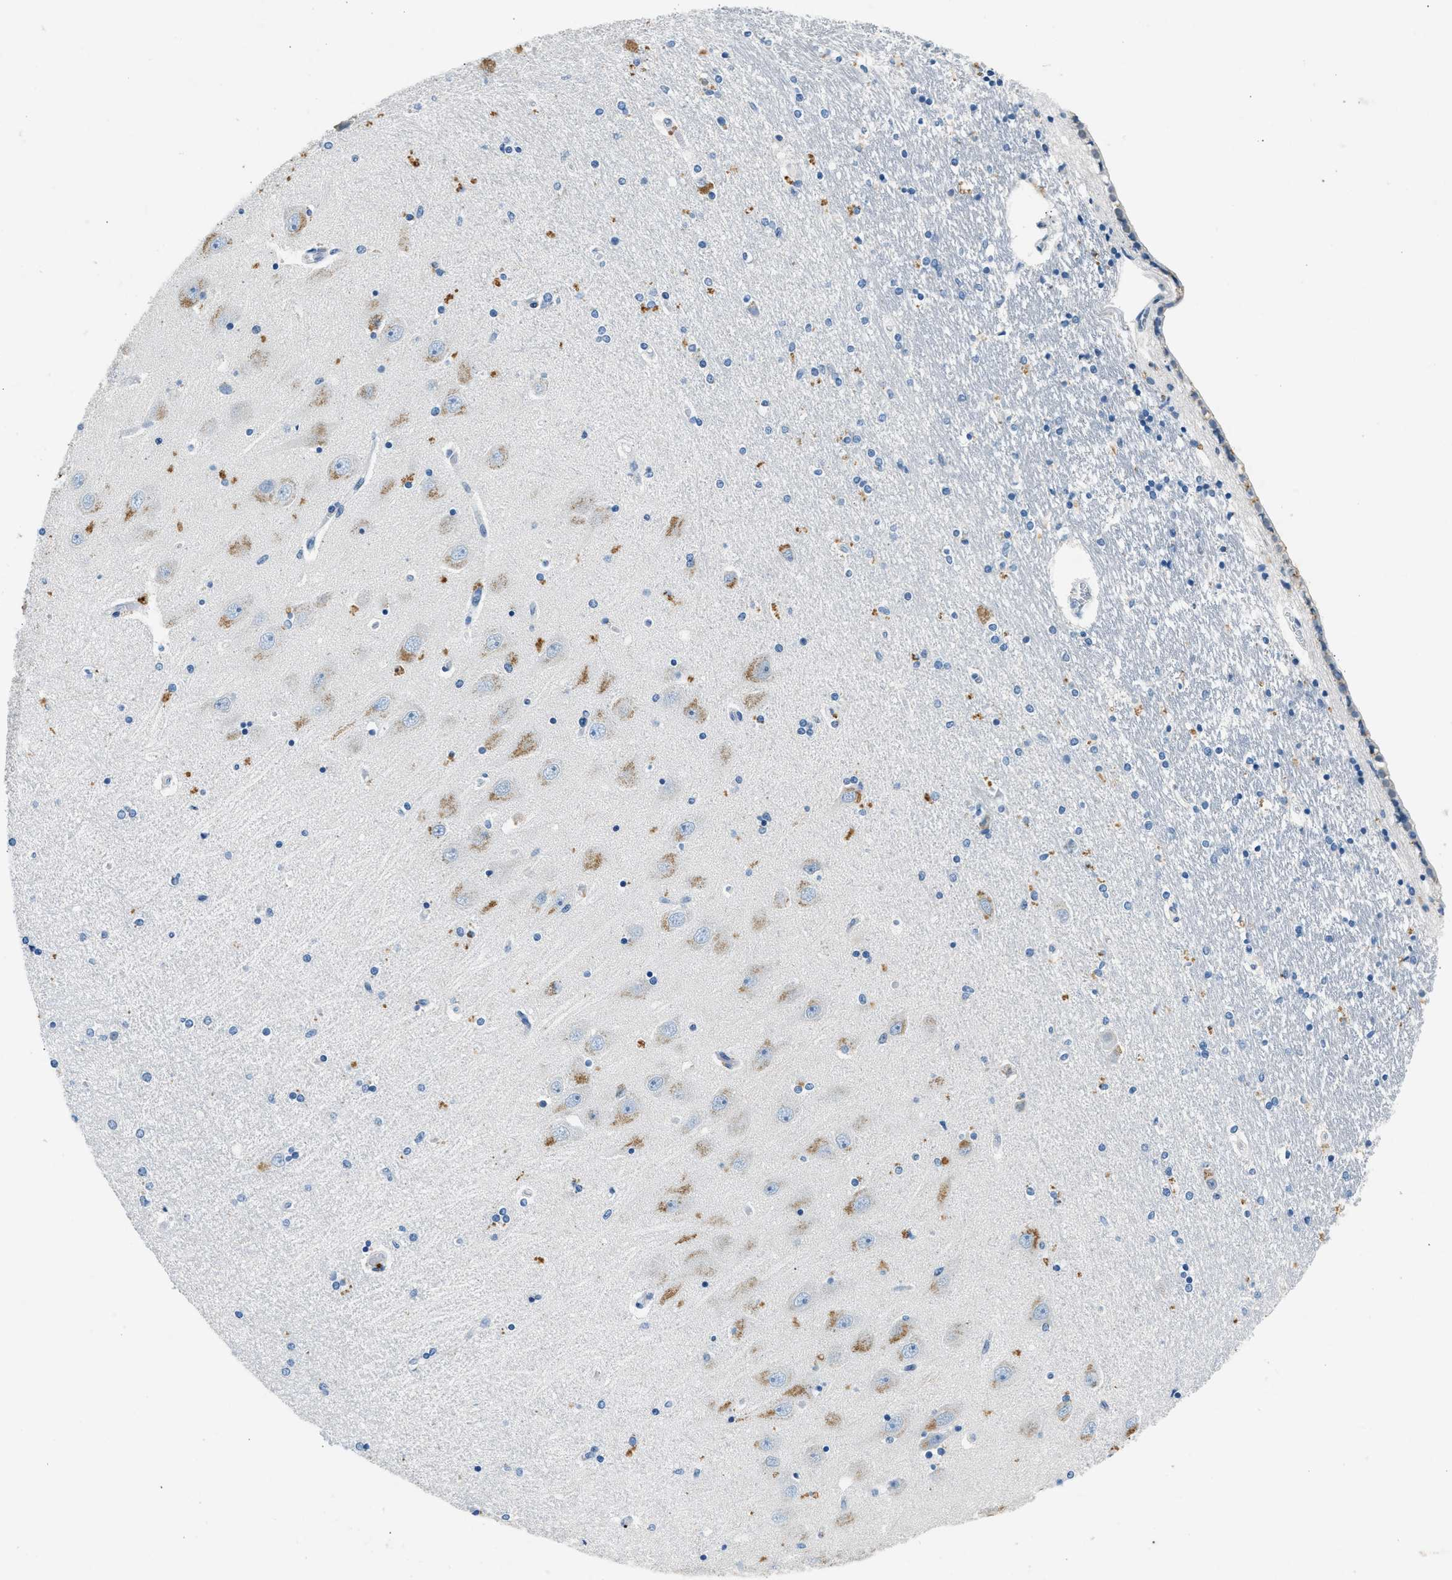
{"staining": {"intensity": "moderate", "quantity": "<25%", "location": "cytoplasmic/membranous"}, "tissue": "hippocampus", "cell_type": "Glial cells", "image_type": "normal", "snomed": [{"axis": "morphology", "description": "Normal tissue, NOS"}, {"axis": "topography", "description": "Hippocampus"}], "caption": "IHC (DAB) staining of normal human hippocampus displays moderate cytoplasmic/membranous protein expression in approximately <25% of glial cells. The protein of interest is stained brown, and the nuclei are stained in blue (DAB IHC with brightfield microscopy, high magnification).", "gene": "CFAP20", "patient": {"sex": "female", "age": 54}}